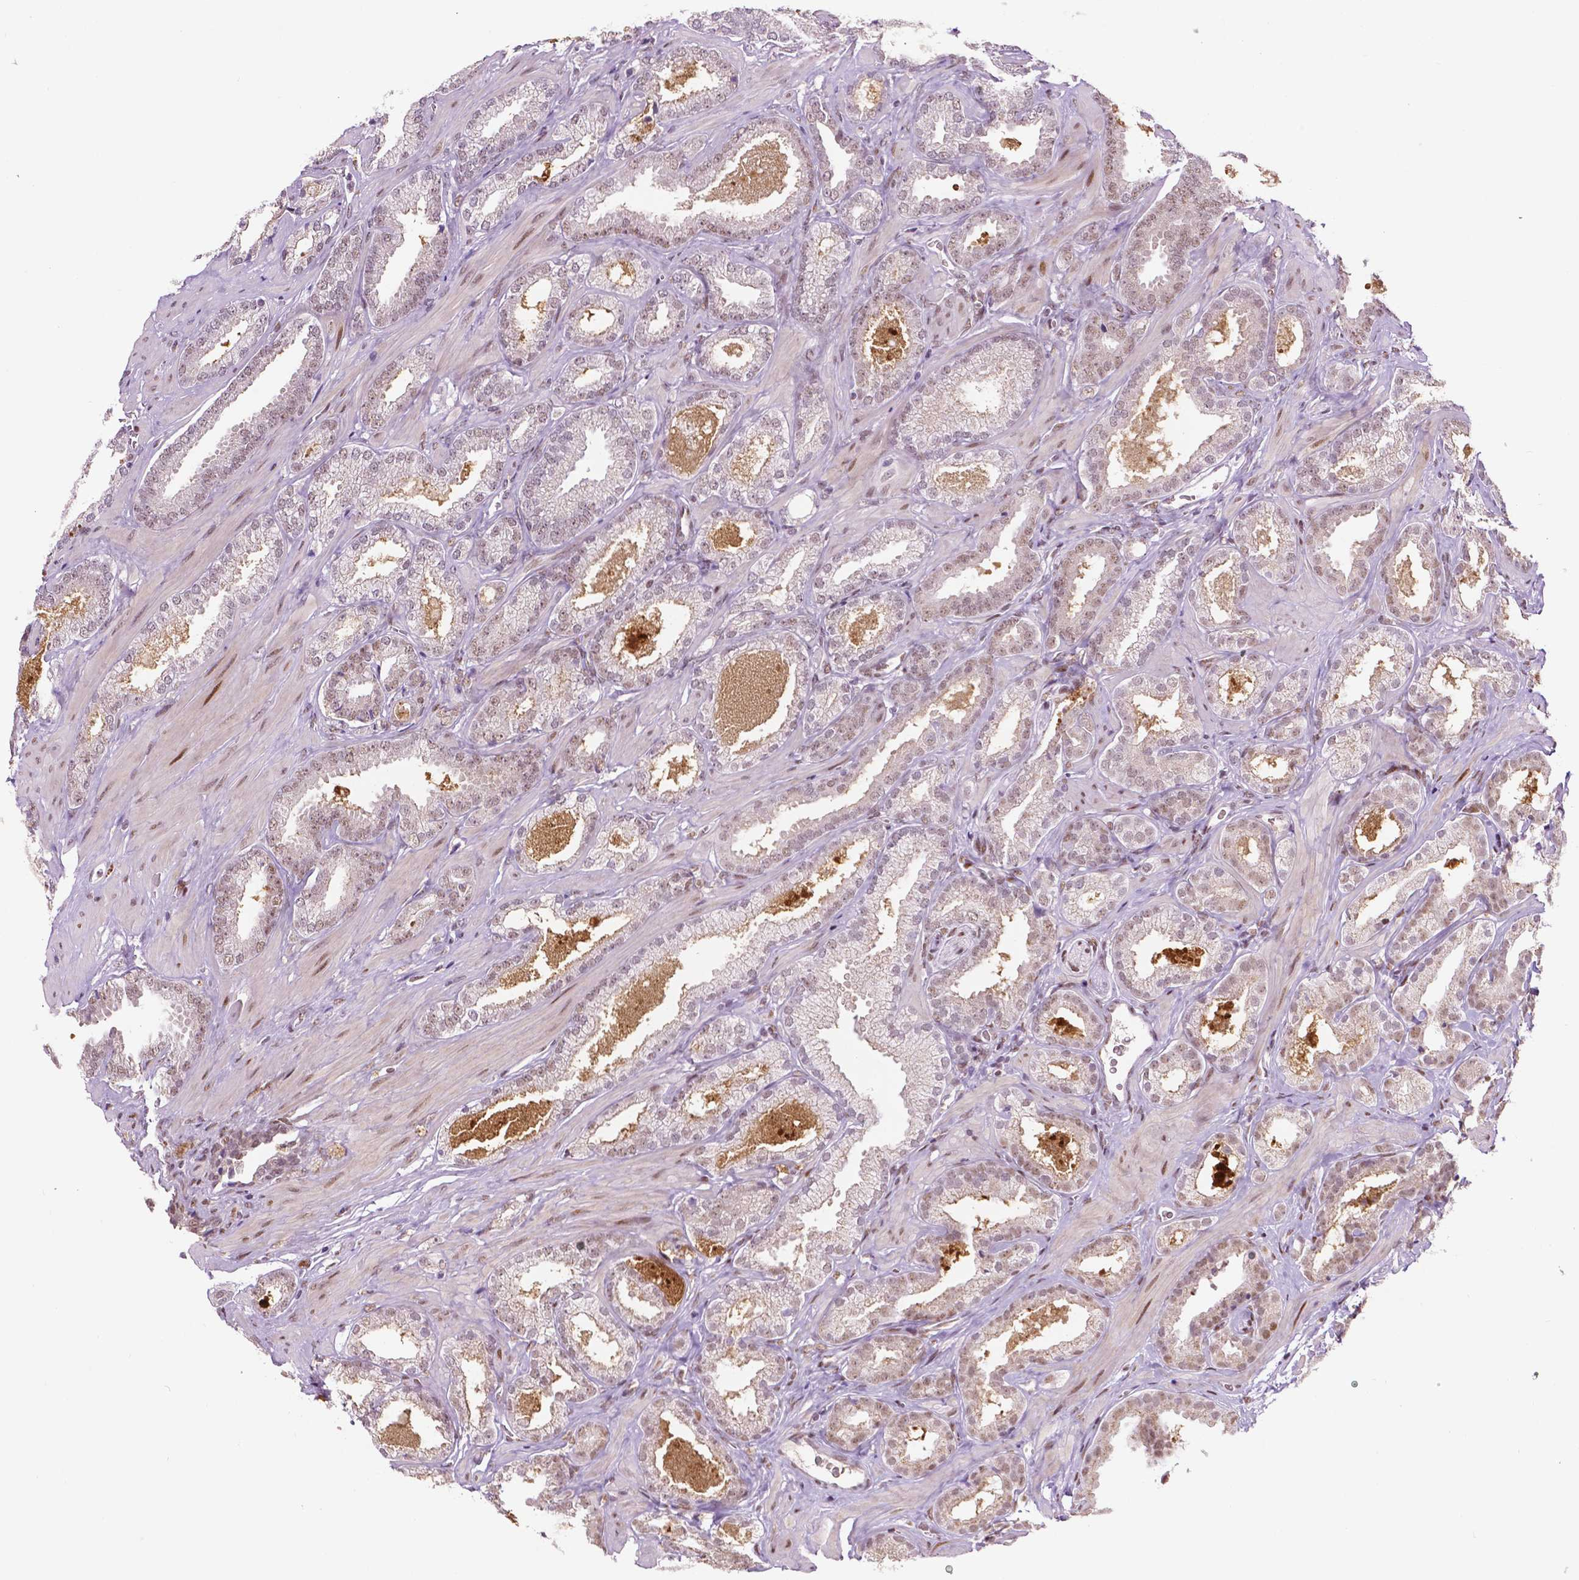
{"staining": {"intensity": "weak", "quantity": "25%-75%", "location": "nuclear"}, "tissue": "prostate cancer", "cell_type": "Tumor cells", "image_type": "cancer", "snomed": [{"axis": "morphology", "description": "Adenocarcinoma, Low grade"}, {"axis": "topography", "description": "Prostate"}], "caption": "This histopathology image exhibits immunohistochemistry (IHC) staining of human prostate cancer, with low weak nuclear staining in about 25%-75% of tumor cells.", "gene": "ZNF41", "patient": {"sex": "male", "age": 62}}